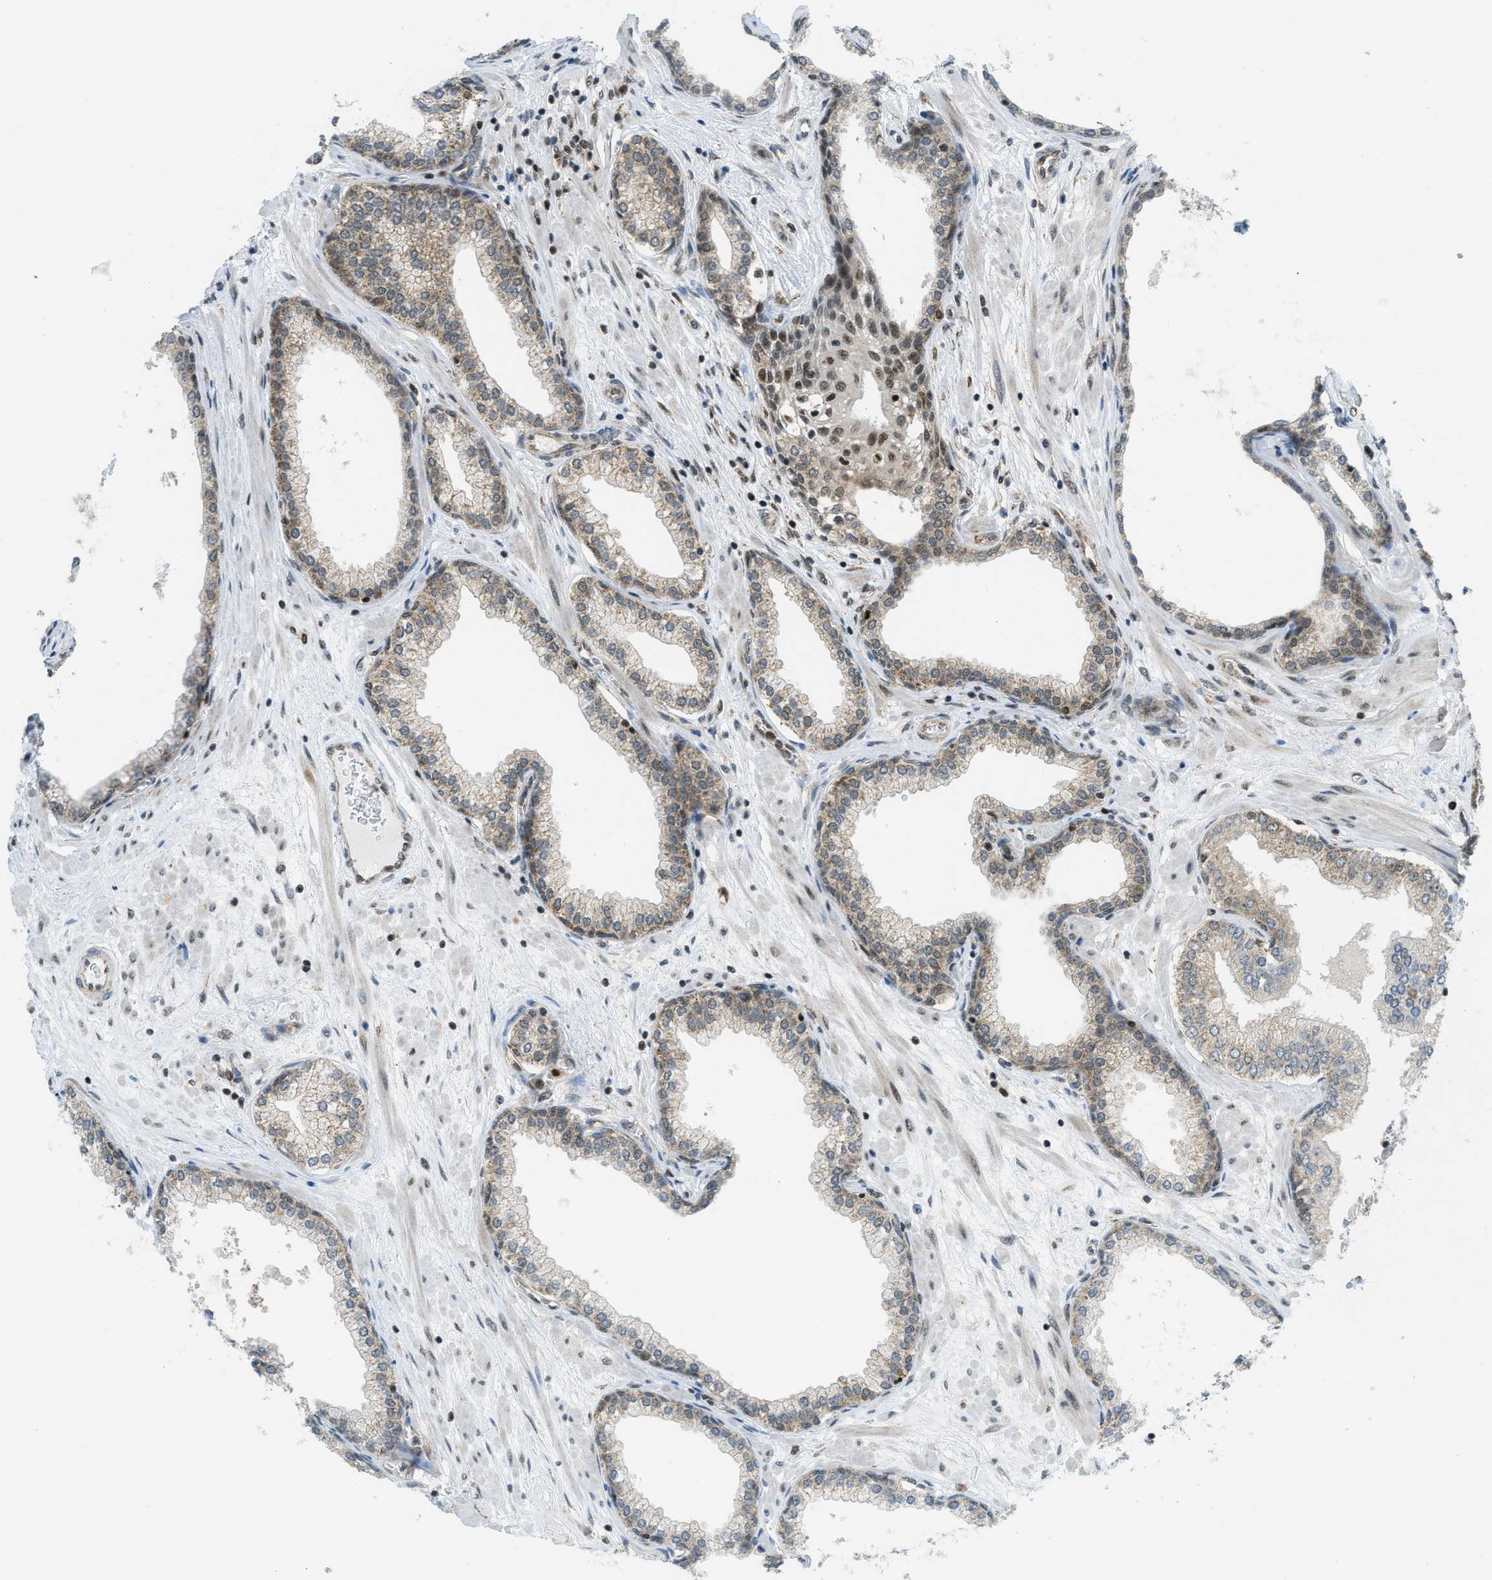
{"staining": {"intensity": "moderate", "quantity": "25%-75%", "location": "cytoplasmic/membranous,nuclear"}, "tissue": "prostate", "cell_type": "Glandular cells", "image_type": "normal", "snomed": [{"axis": "morphology", "description": "Normal tissue, NOS"}, {"axis": "morphology", "description": "Urothelial carcinoma, Low grade"}, {"axis": "topography", "description": "Urinary bladder"}, {"axis": "topography", "description": "Prostate"}], "caption": "Protein staining of unremarkable prostate exhibits moderate cytoplasmic/membranous,nuclear expression in about 25%-75% of glandular cells. (Brightfield microscopy of DAB IHC at high magnification).", "gene": "TNPO1", "patient": {"sex": "male", "age": 60}}